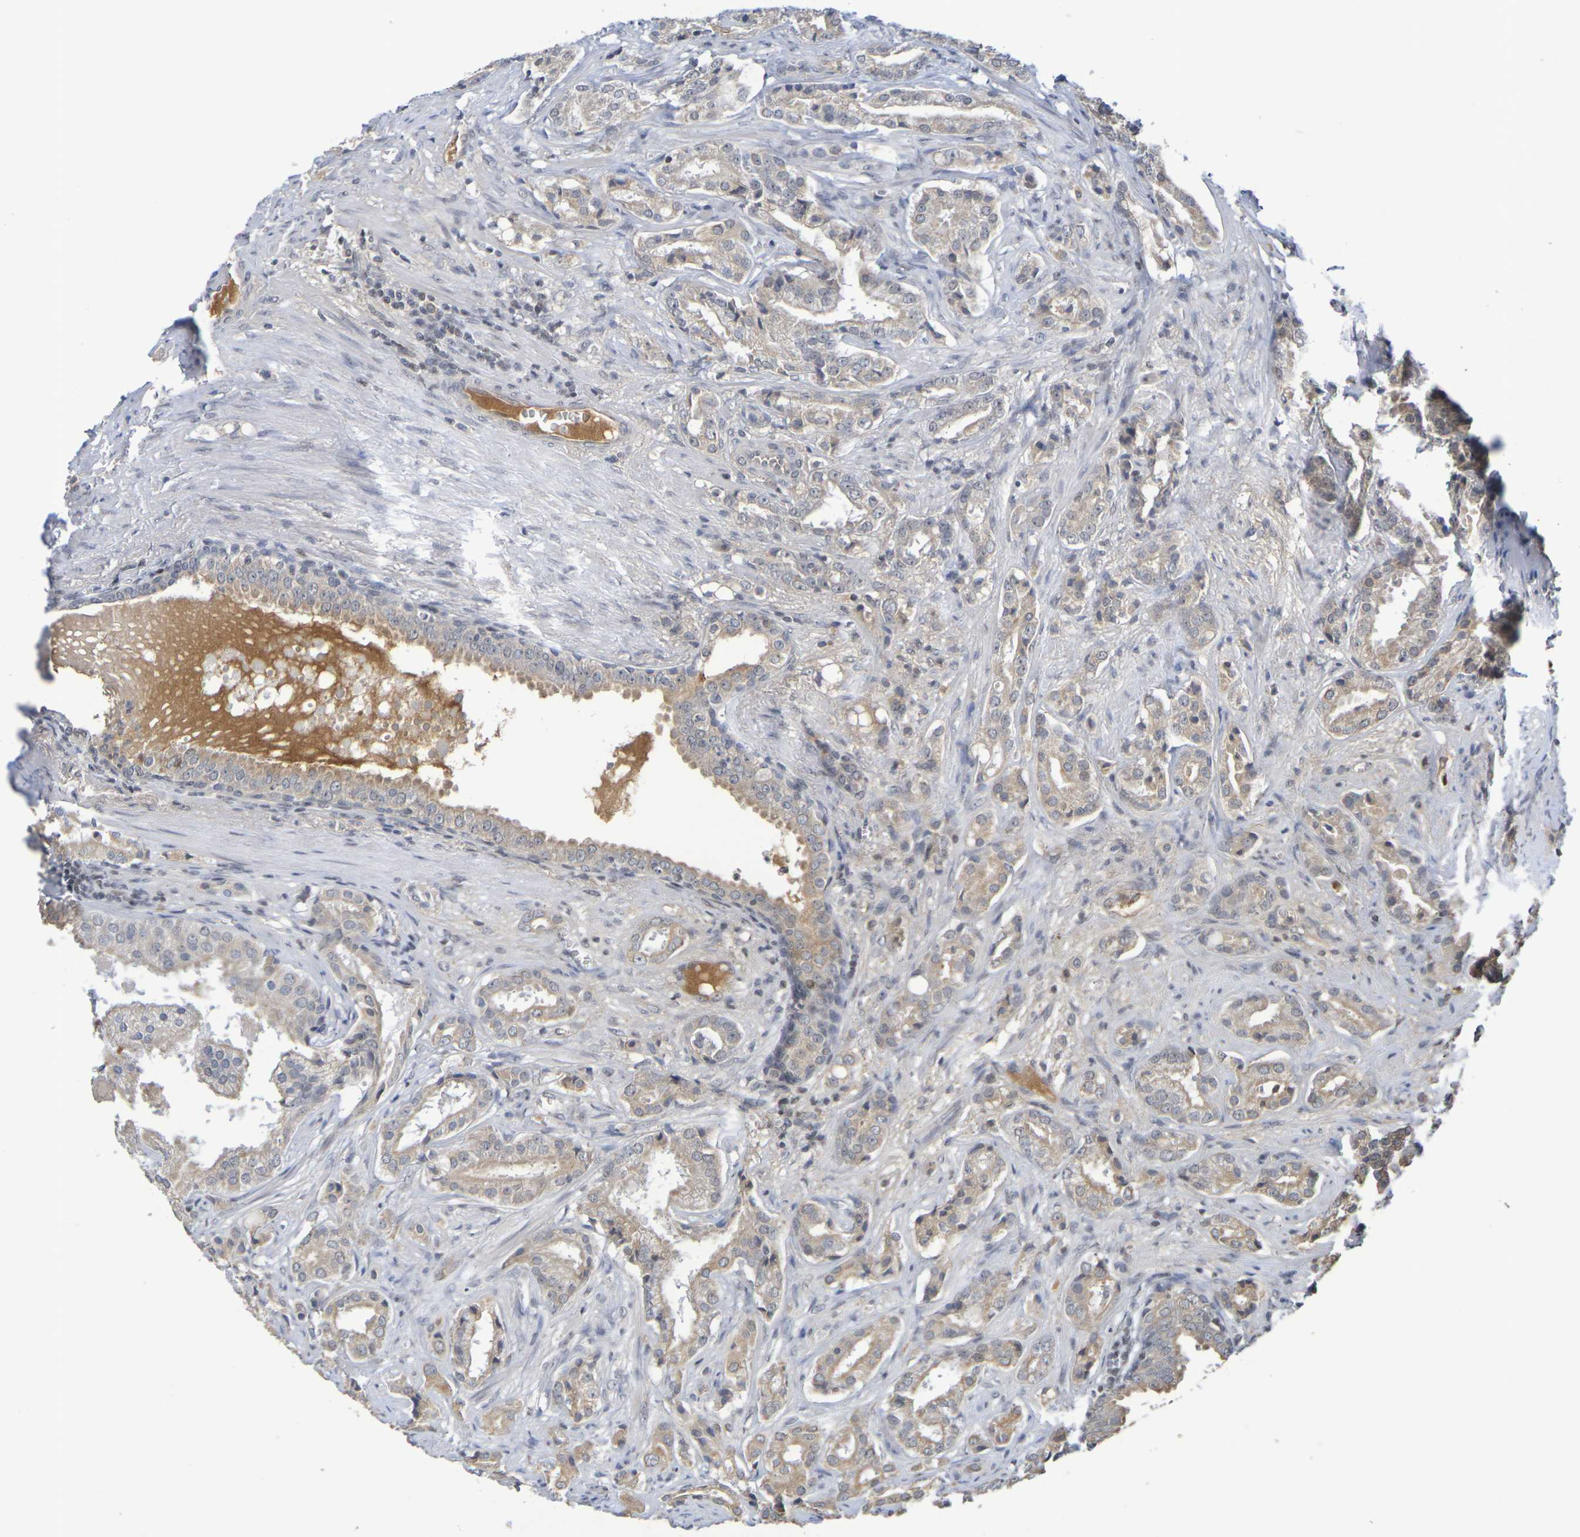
{"staining": {"intensity": "weak", "quantity": "25%-75%", "location": "cytoplasmic/membranous"}, "tissue": "prostate cancer", "cell_type": "Tumor cells", "image_type": "cancer", "snomed": [{"axis": "morphology", "description": "Adenocarcinoma, High grade"}, {"axis": "topography", "description": "Prostate"}], "caption": "Prostate cancer stained for a protein demonstrates weak cytoplasmic/membranous positivity in tumor cells. The staining is performed using DAB (3,3'-diaminobenzidine) brown chromogen to label protein expression. The nuclei are counter-stained blue using hematoxylin.", "gene": "TERF2", "patient": {"sex": "male", "age": 64}}